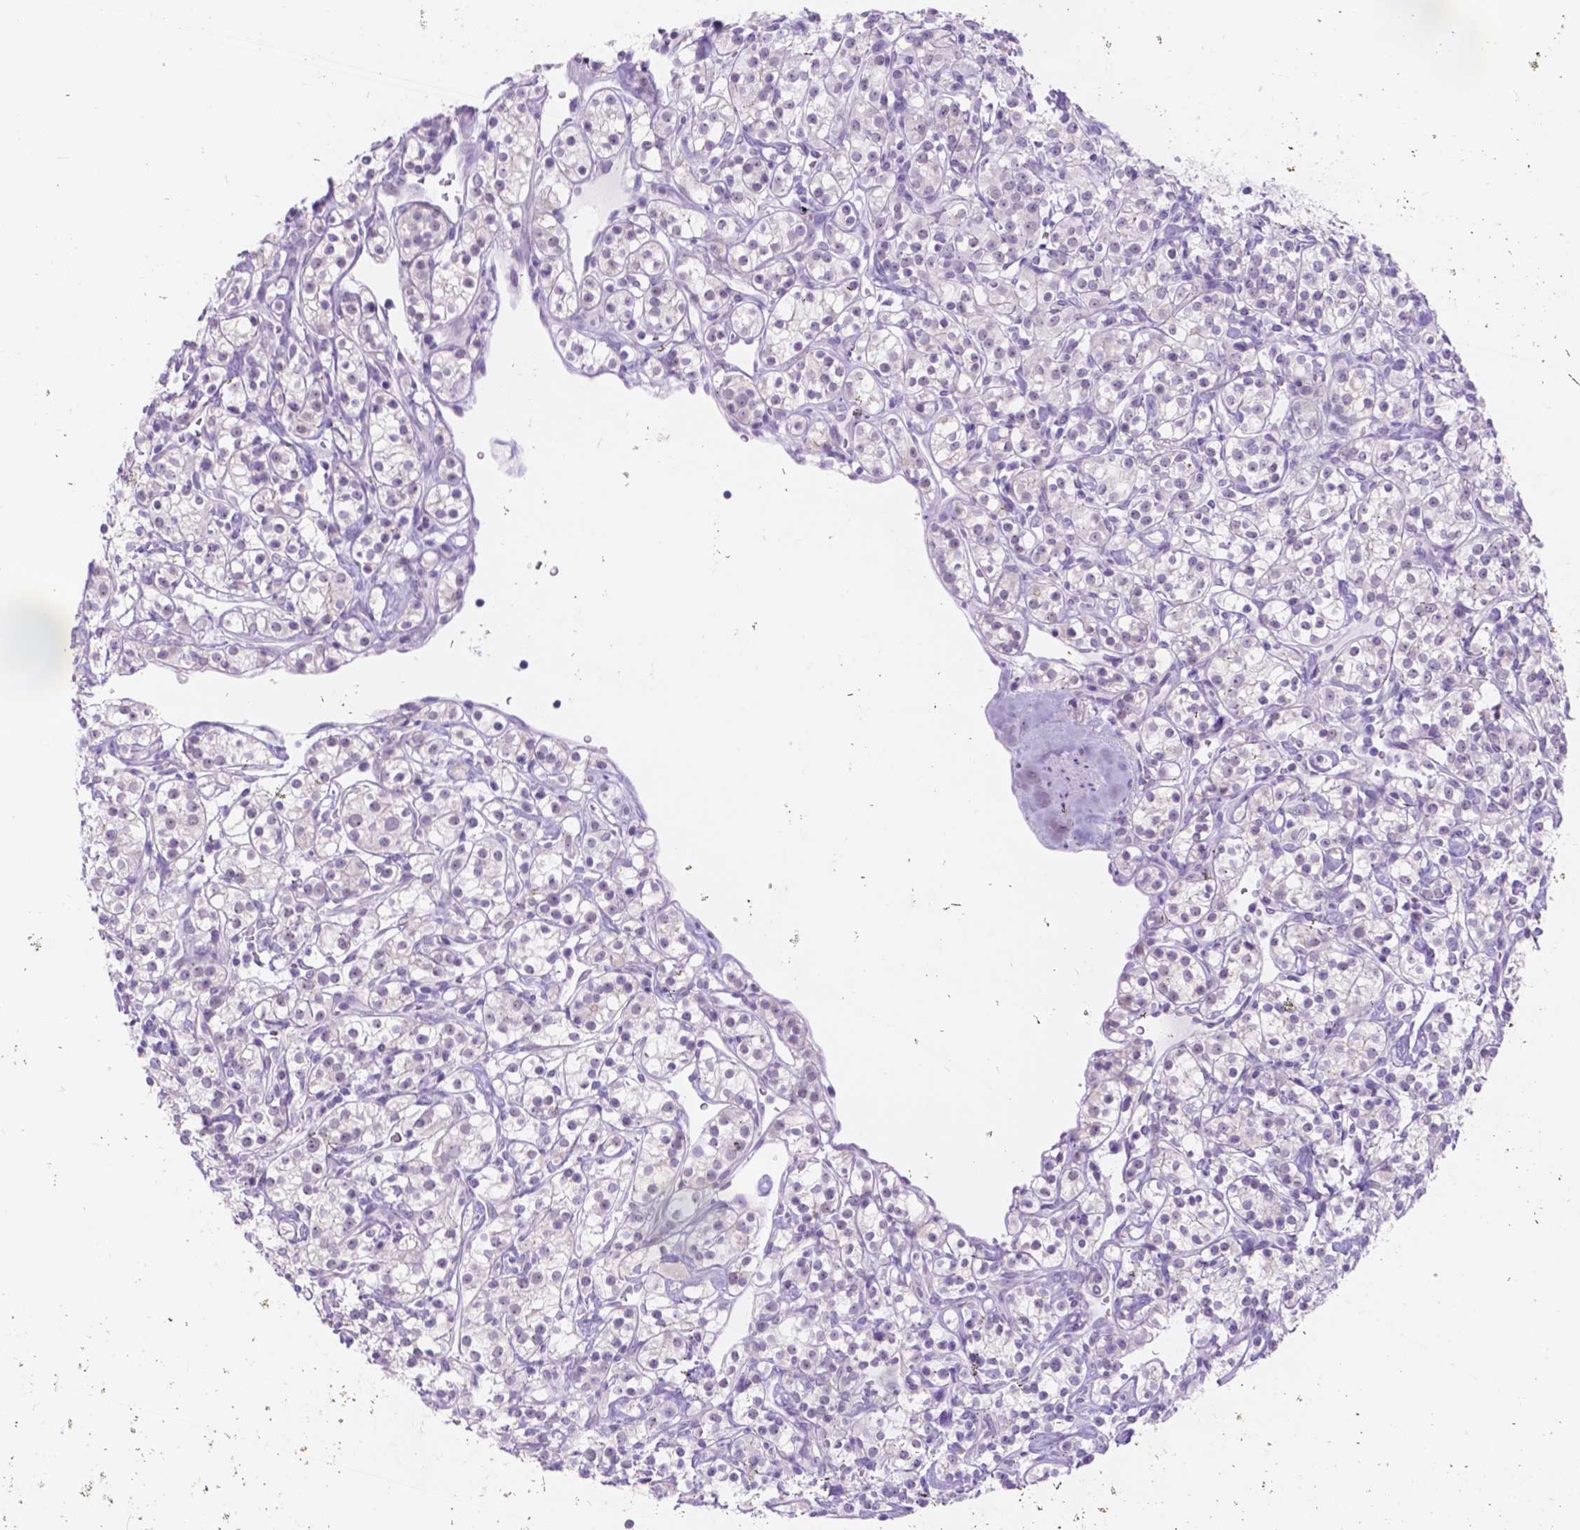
{"staining": {"intensity": "negative", "quantity": "none", "location": "none"}, "tissue": "renal cancer", "cell_type": "Tumor cells", "image_type": "cancer", "snomed": [{"axis": "morphology", "description": "Adenocarcinoma, NOS"}, {"axis": "topography", "description": "Kidney"}], "caption": "High magnification brightfield microscopy of renal cancer stained with DAB (brown) and counterstained with hematoxylin (blue): tumor cells show no significant expression.", "gene": "DCC", "patient": {"sex": "male", "age": 77}}